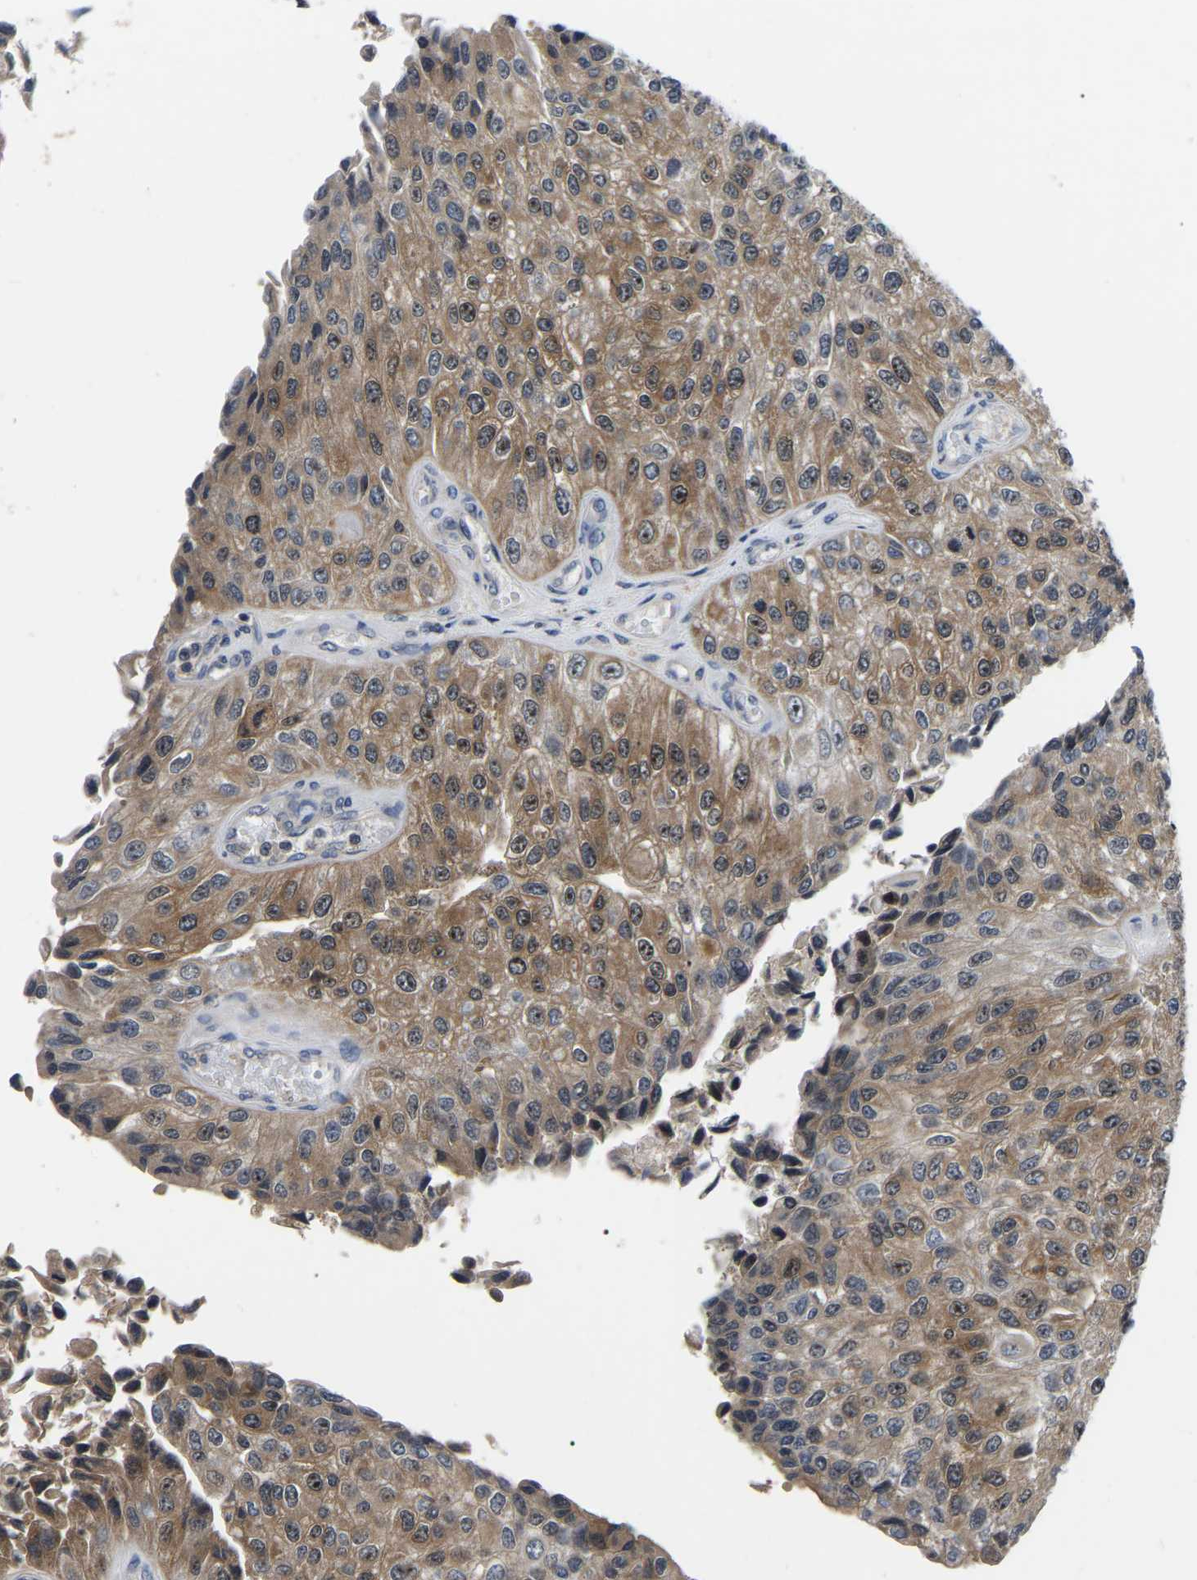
{"staining": {"intensity": "moderate", "quantity": ">75%", "location": "cytoplasmic/membranous,nuclear"}, "tissue": "urothelial cancer", "cell_type": "Tumor cells", "image_type": "cancer", "snomed": [{"axis": "morphology", "description": "Urothelial carcinoma, High grade"}, {"axis": "topography", "description": "Kidney"}, {"axis": "topography", "description": "Urinary bladder"}], "caption": "Moderate cytoplasmic/membranous and nuclear positivity for a protein is present in about >75% of tumor cells of urothelial cancer using immunohistochemistry.", "gene": "RRP1B", "patient": {"sex": "male", "age": 77}}